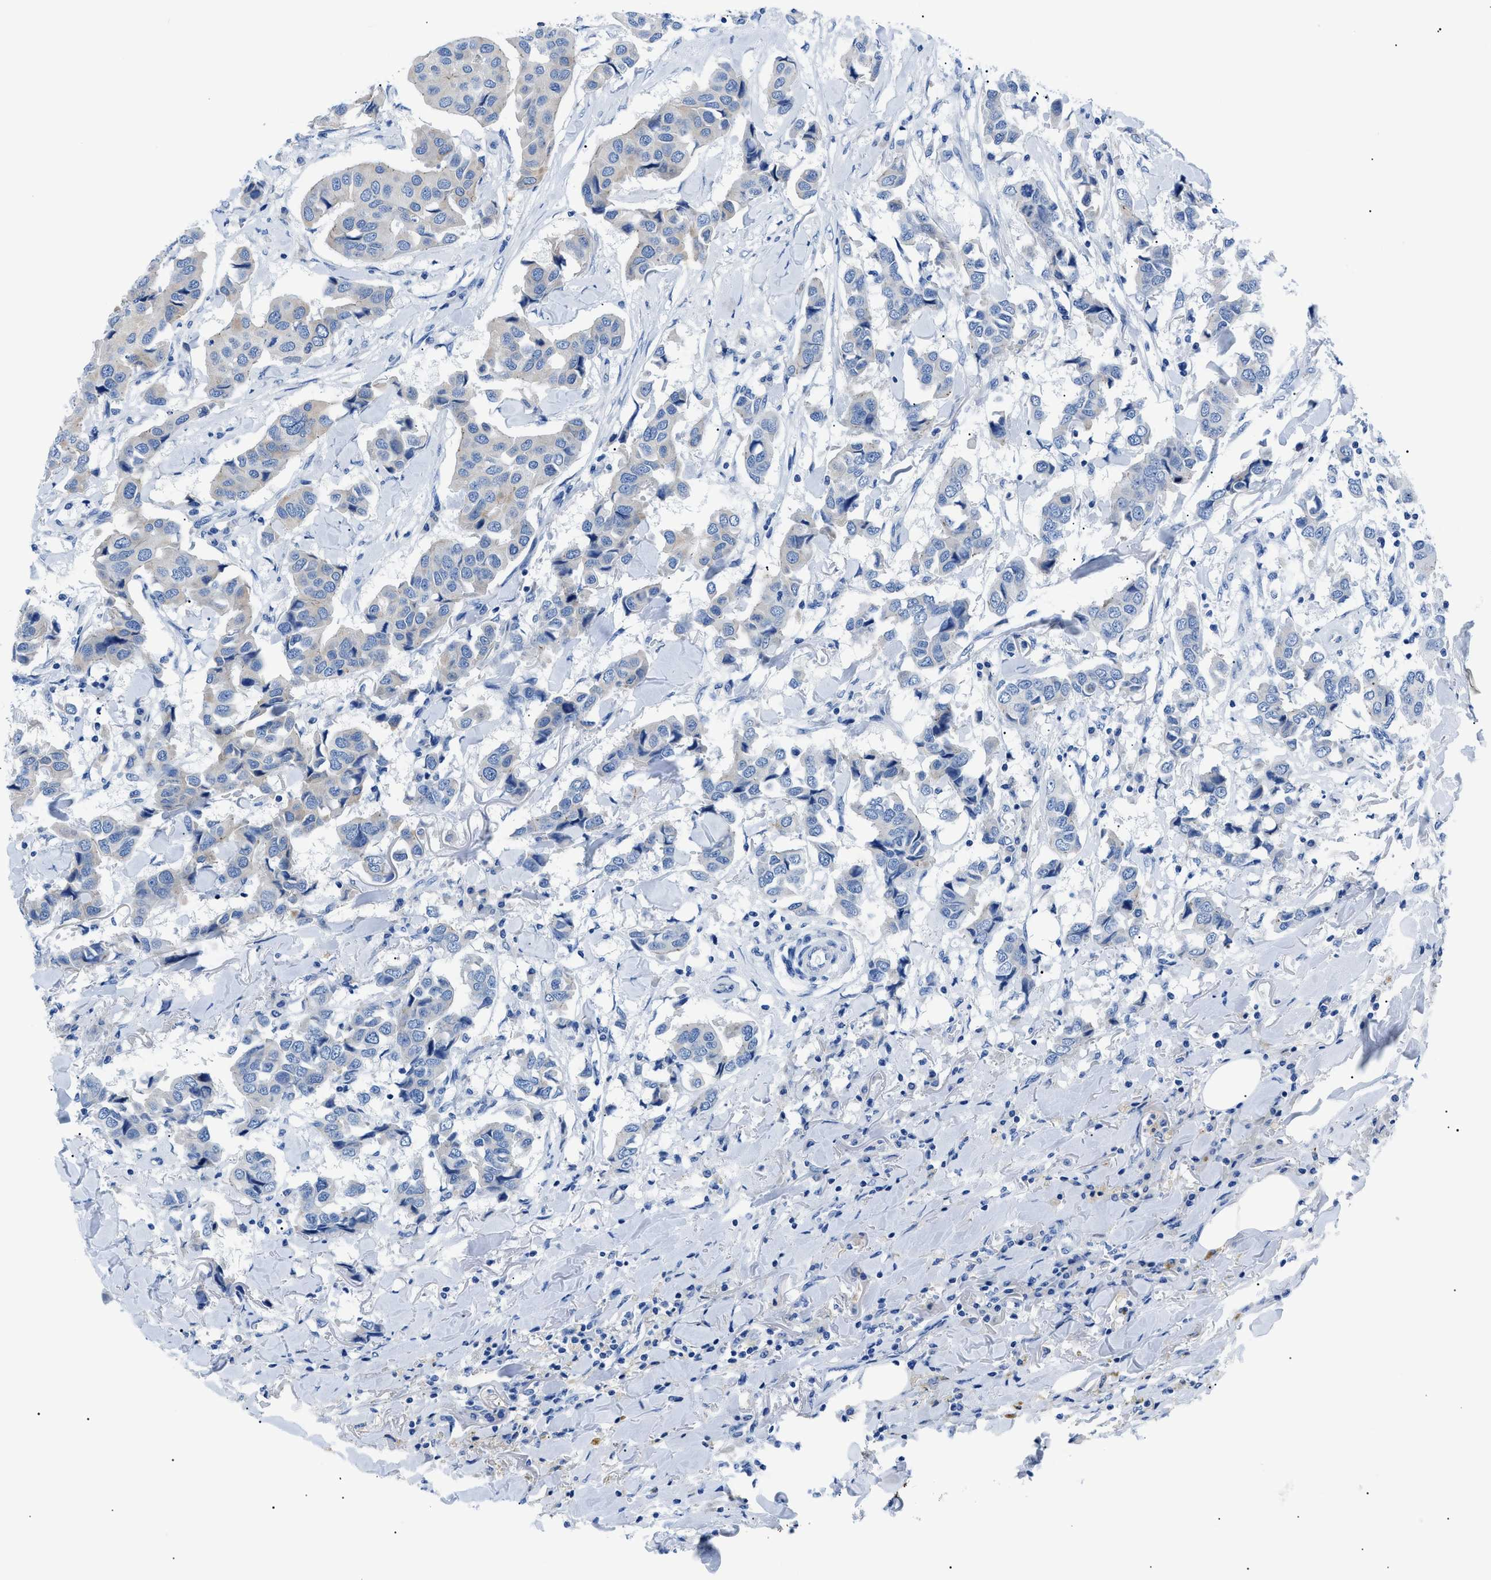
{"staining": {"intensity": "negative", "quantity": "none", "location": "none"}, "tissue": "breast cancer", "cell_type": "Tumor cells", "image_type": "cancer", "snomed": [{"axis": "morphology", "description": "Duct carcinoma"}, {"axis": "topography", "description": "Breast"}], "caption": "This image is of breast invasive ductal carcinoma stained with immunohistochemistry to label a protein in brown with the nuclei are counter-stained blue. There is no staining in tumor cells.", "gene": "ZDHHC24", "patient": {"sex": "female", "age": 80}}